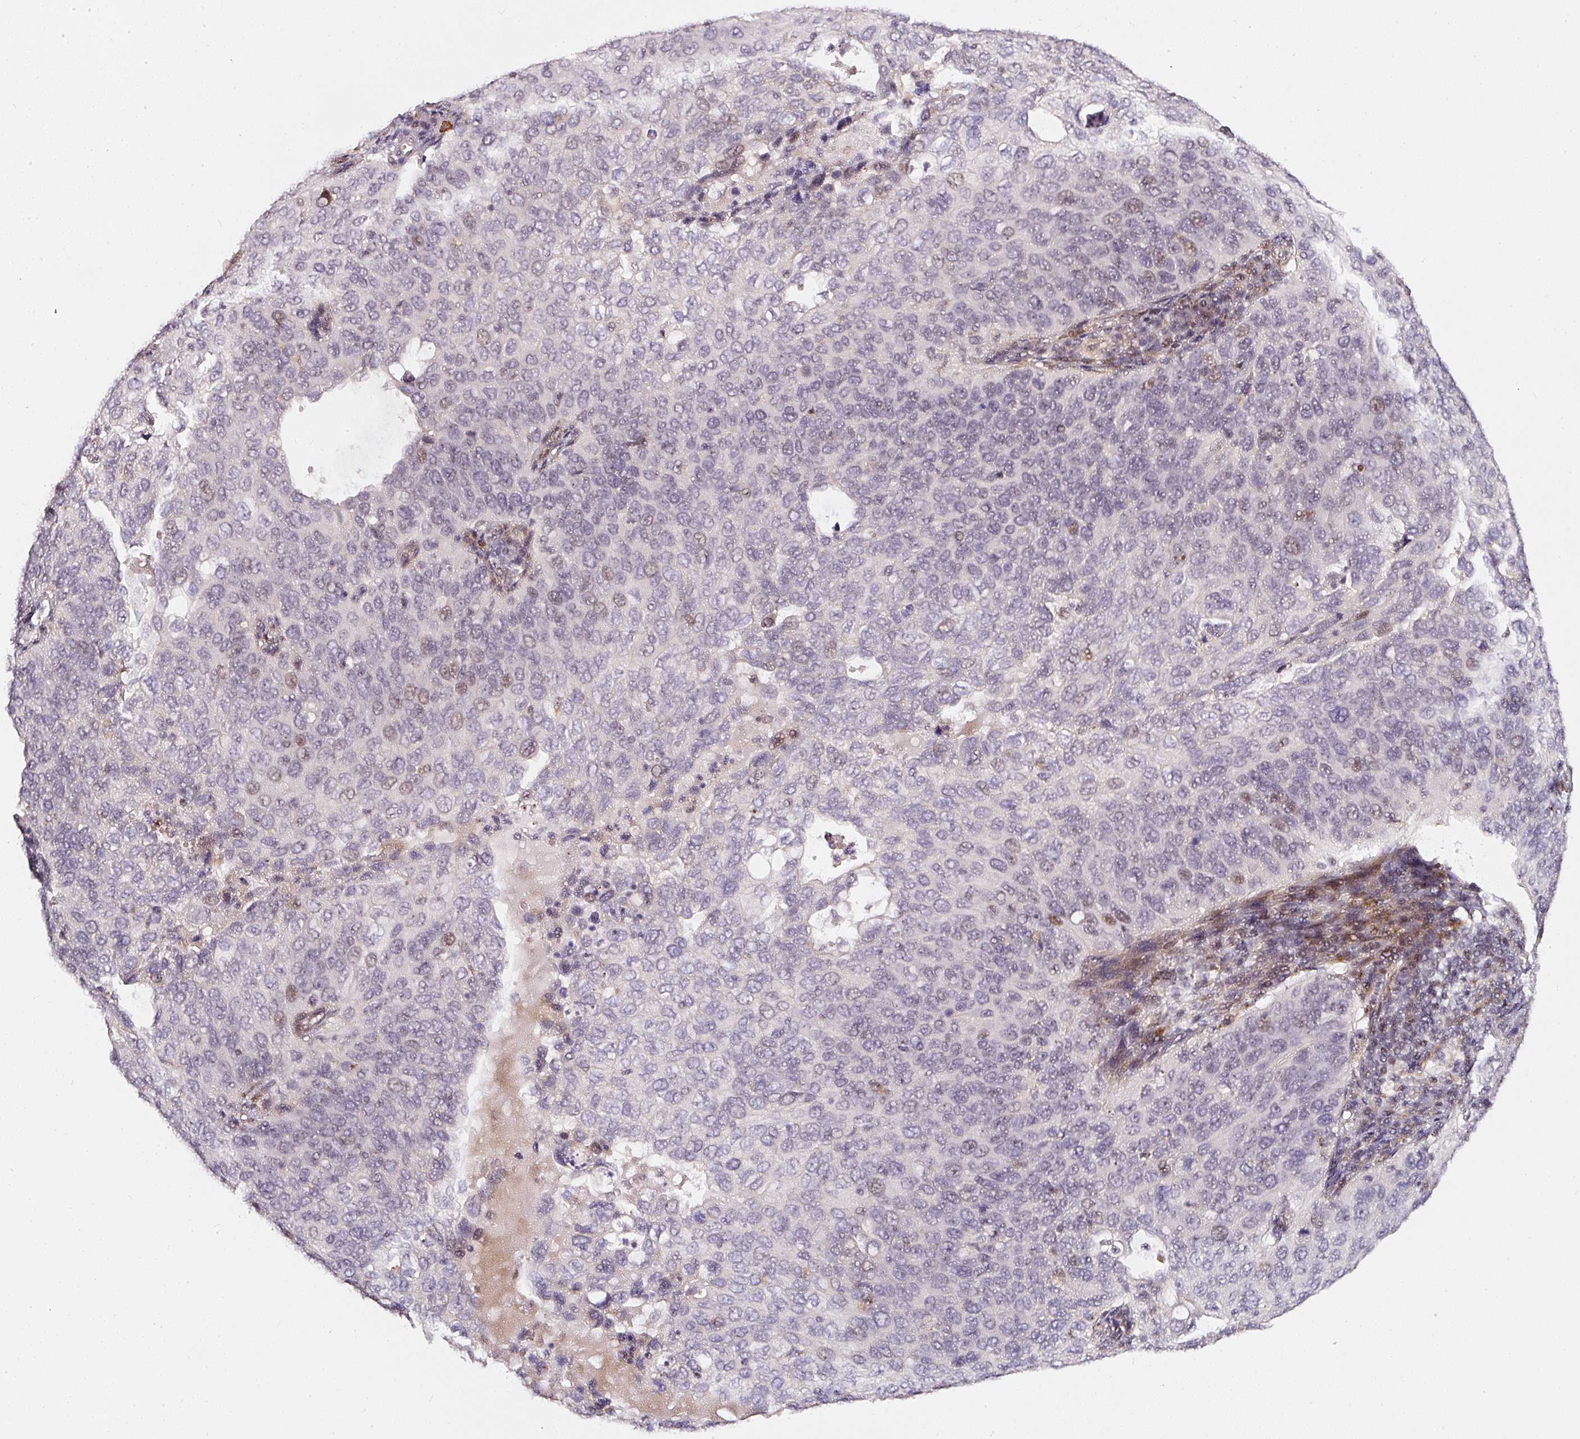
{"staining": {"intensity": "weak", "quantity": "<25%", "location": "nuclear"}, "tissue": "cervical cancer", "cell_type": "Tumor cells", "image_type": "cancer", "snomed": [{"axis": "morphology", "description": "Squamous cell carcinoma, NOS"}, {"axis": "topography", "description": "Cervix"}], "caption": "A high-resolution micrograph shows immunohistochemistry staining of cervical cancer, which demonstrates no significant staining in tumor cells.", "gene": "MXRA8", "patient": {"sex": "female", "age": 36}}